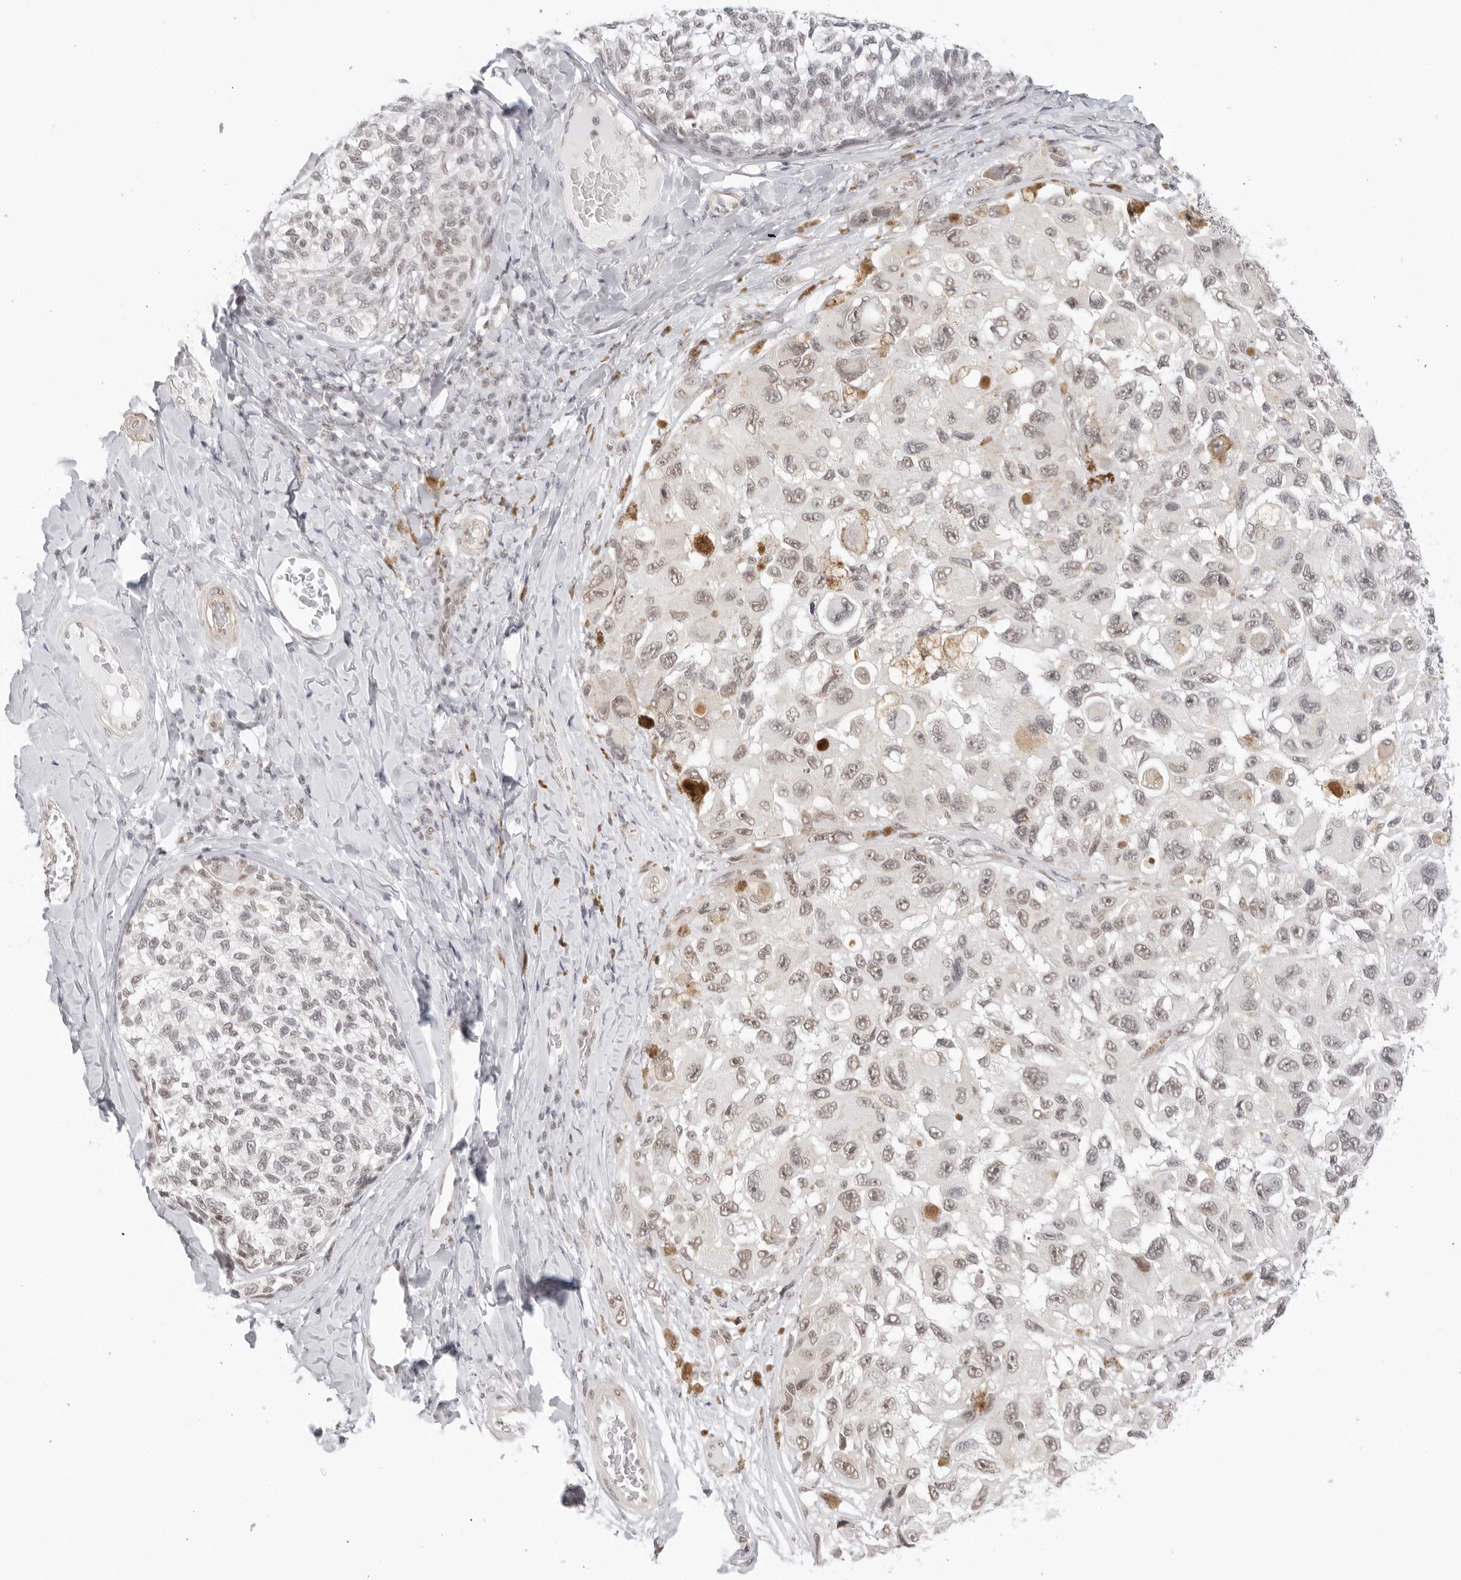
{"staining": {"intensity": "weak", "quantity": "<25%", "location": "nuclear"}, "tissue": "melanoma", "cell_type": "Tumor cells", "image_type": "cancer", "snomed": [{"axis": "morphology", "description": "Malignant melanoma, NOS"}, {"axis": "topography", "description": "Skin"}], "caption": "A histopathology image of melanoma stained for a protein shows no brown staining in tumor cells.", "gene": "TCIM", "patient": {"sex": "female", "age": 73}}